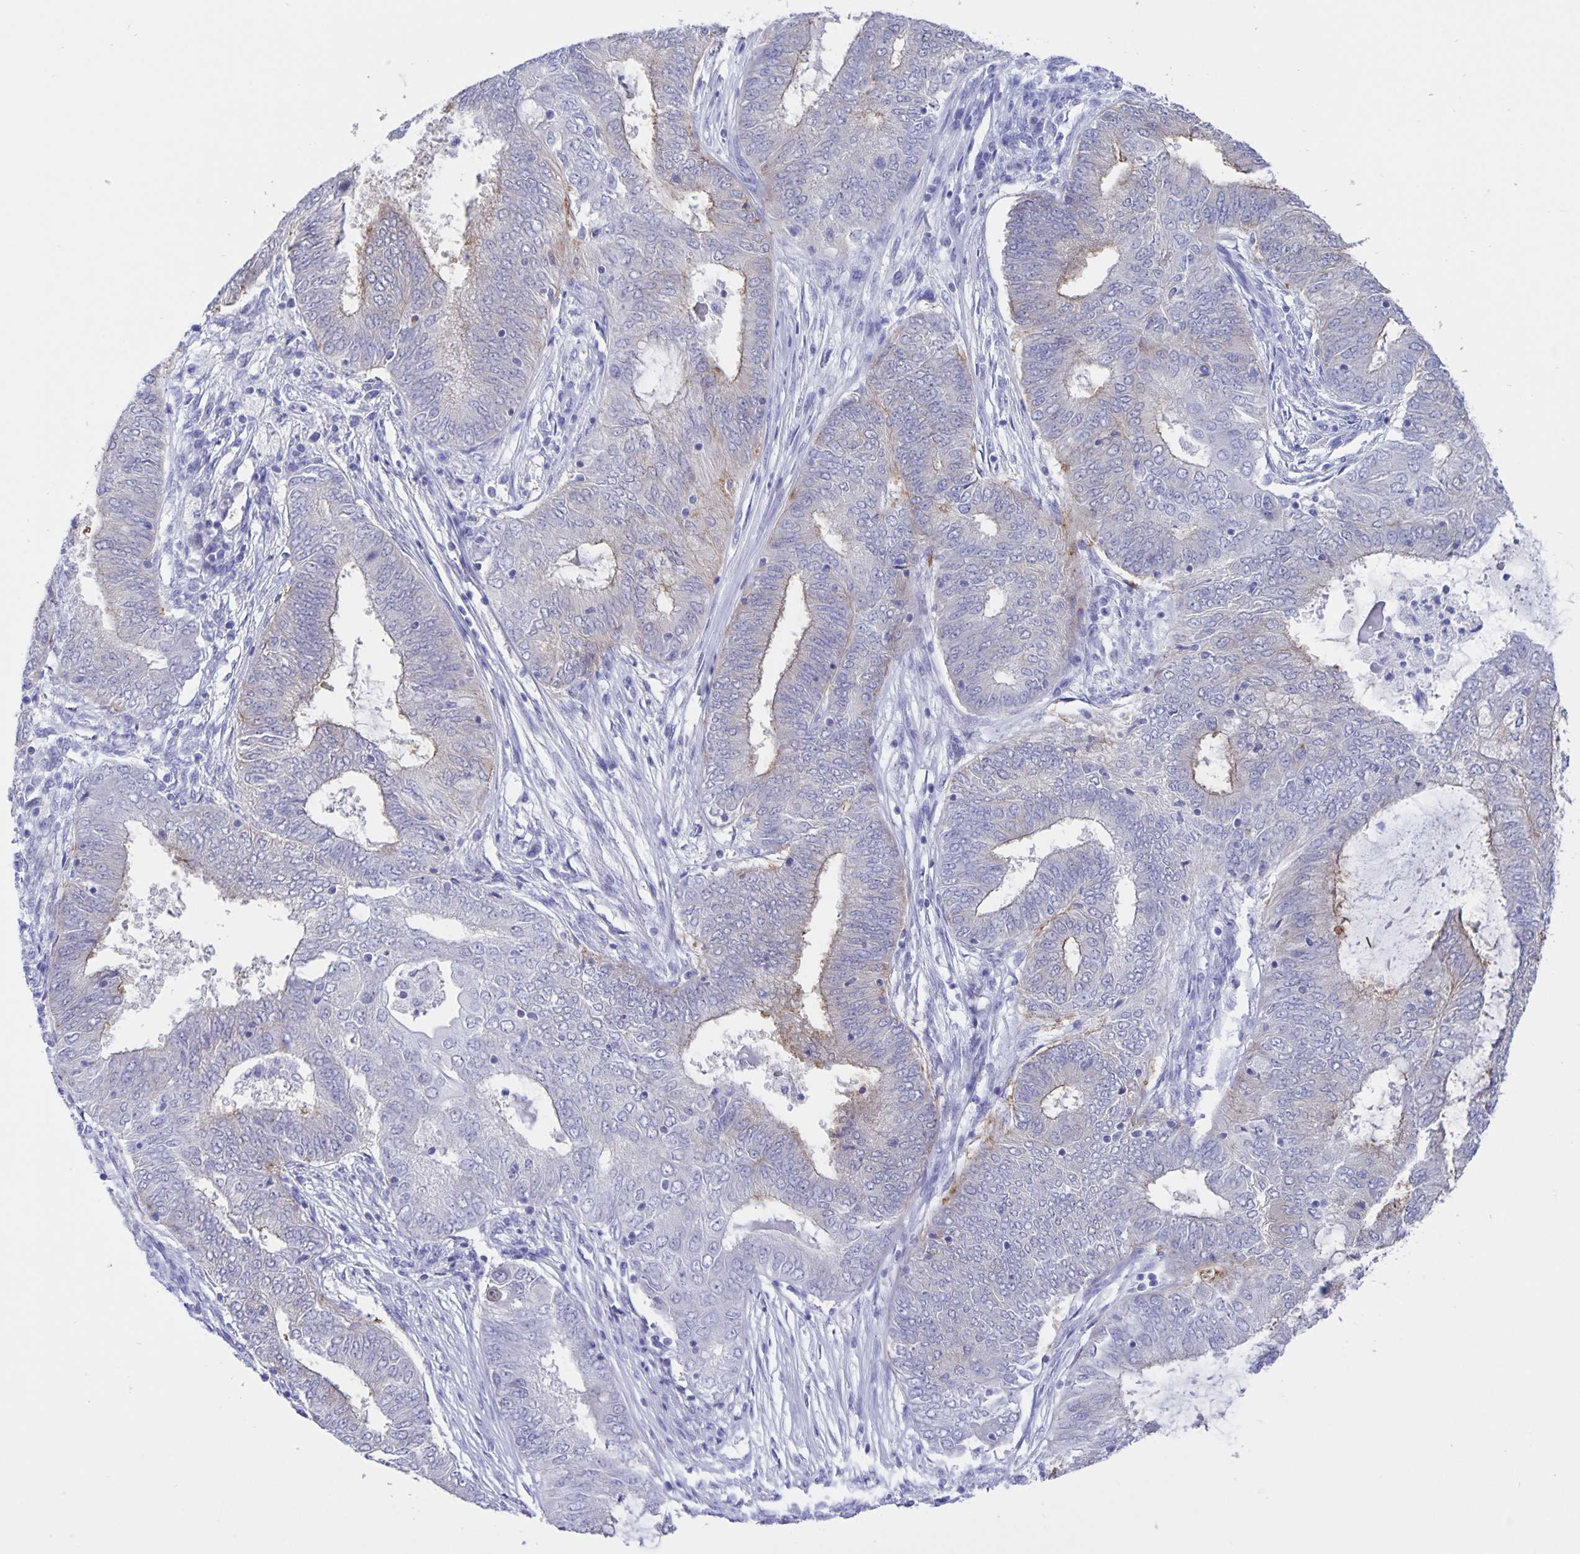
{"staining": {"intensity": "moderate", "quantity": "<25%", "location": "cytoplasmic/membranous"}, "tissue": "endometrial cancer", "cell_type": "Tumor cells", "image_type": "cancer", "snomed": [{"axis": "morphology", "description": "Adenocarcinoma, NOS"}, {"axis": "topography", "description": "Endometrium"}], "caption": "High-magnification brightfield microscopy of endometrial cancer stained with DAB (3,3'-diaminobenzidine) (brown) and counterstained with hematoxylin (blue). tumor cells exhibit moderate cytoplasmic/membranous positivity is seen in approximately<25% of cells. (IHC, brightfield microscopy, high magnification).", "gene": "ERMN", "patient": {"sex": "female", "age": 62}}